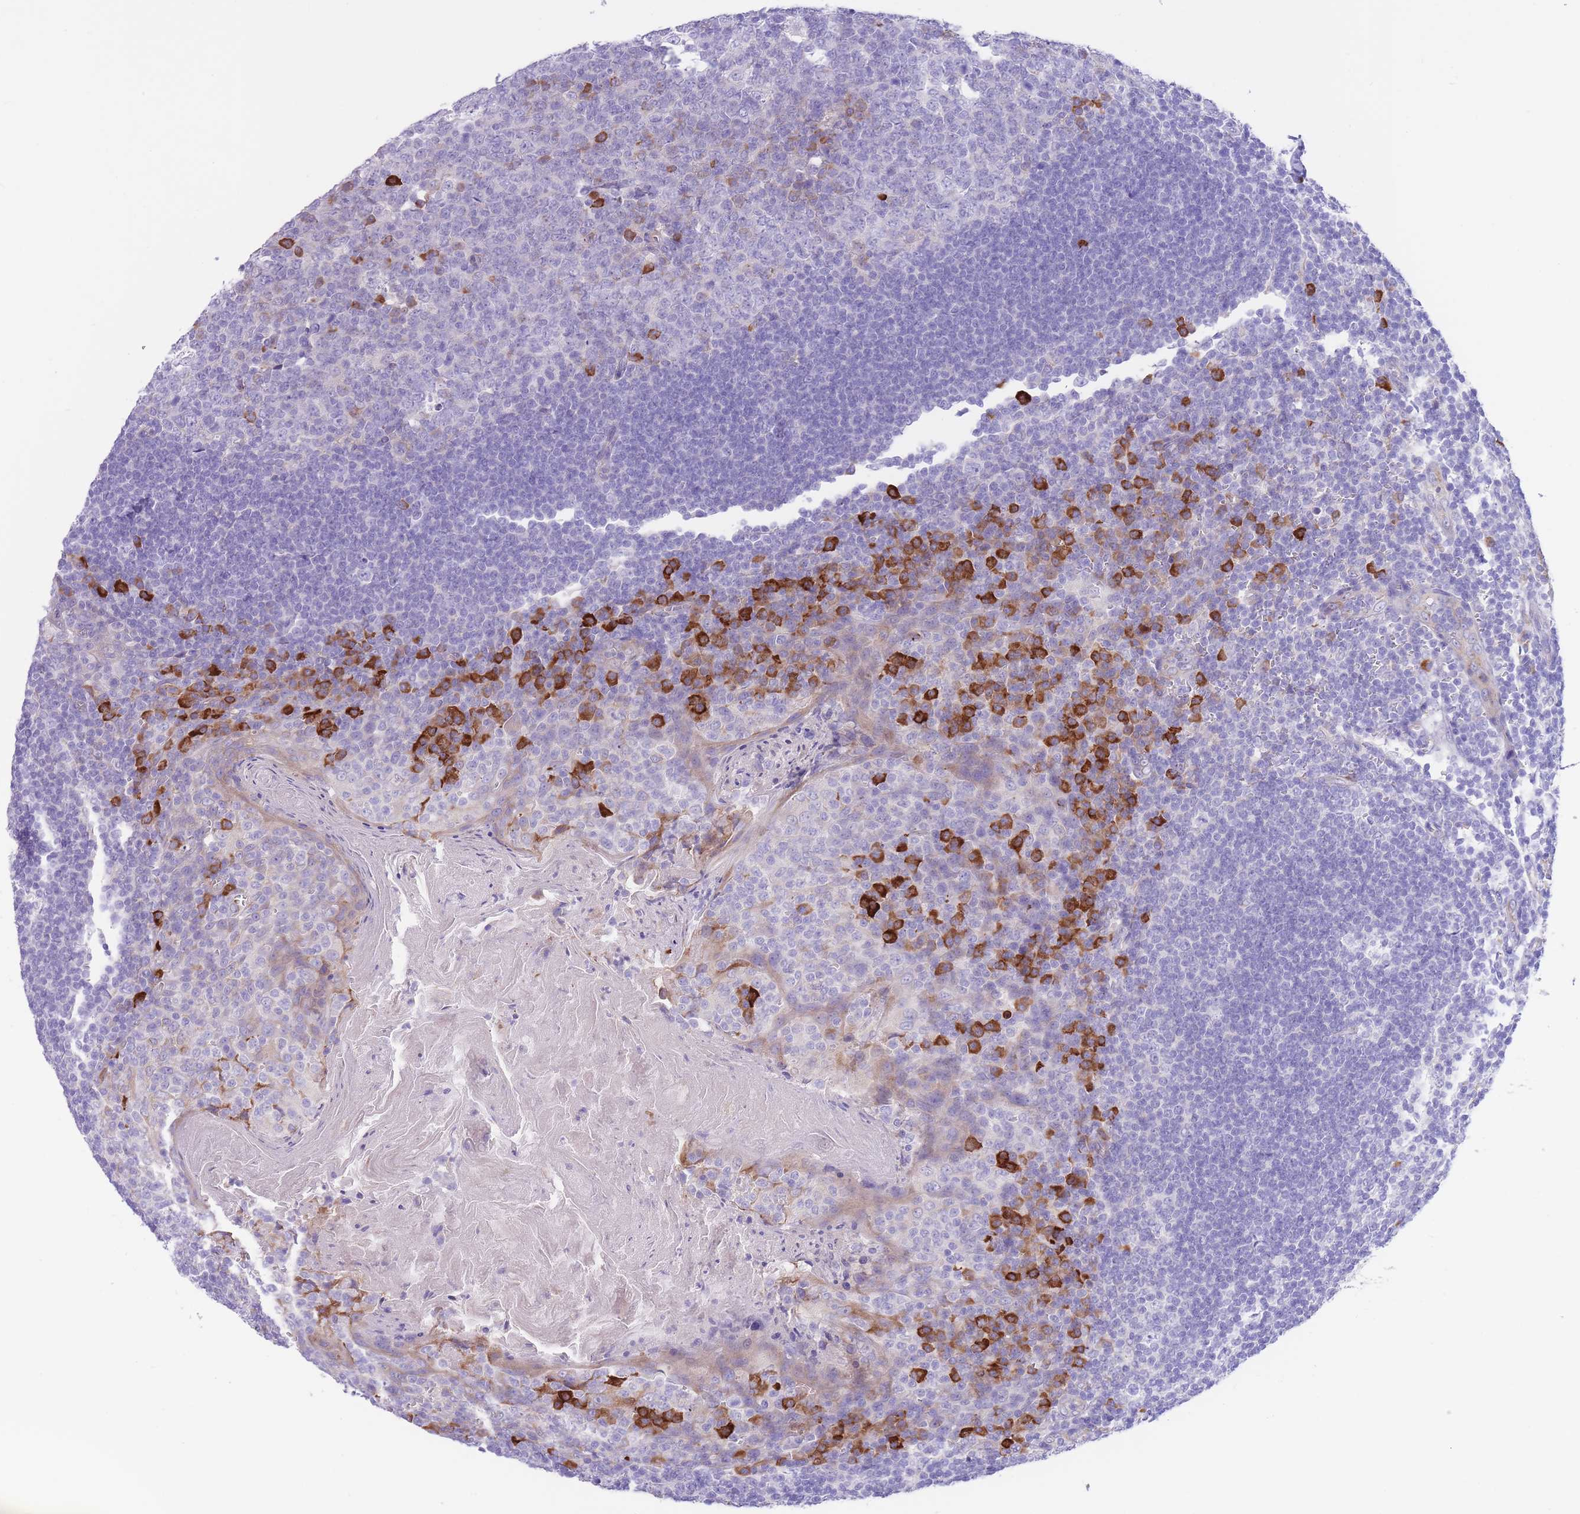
{"staining": {"intensity": "strong", "quantity": "<25%", "location": "cytoplasmic/membranous"}, "tissue": "tonsil", "cell_type": "Germinal center cells", "image_type": "normal", "snomed": [{"axis": "morphology", "description": "Normal tissue, NOS"}, {"axis": "topography", "description": "Tonsil"}], "caption": "A medium amount of strong cytoplasmic/membranous positivity is identified in about <25% of germinal center cells in normal tonsil. (brown staining indicates protein expression, while blue staining denotes nuclei).", "gene": "DET1", "patient": {"sex": "male", "age": 27}}